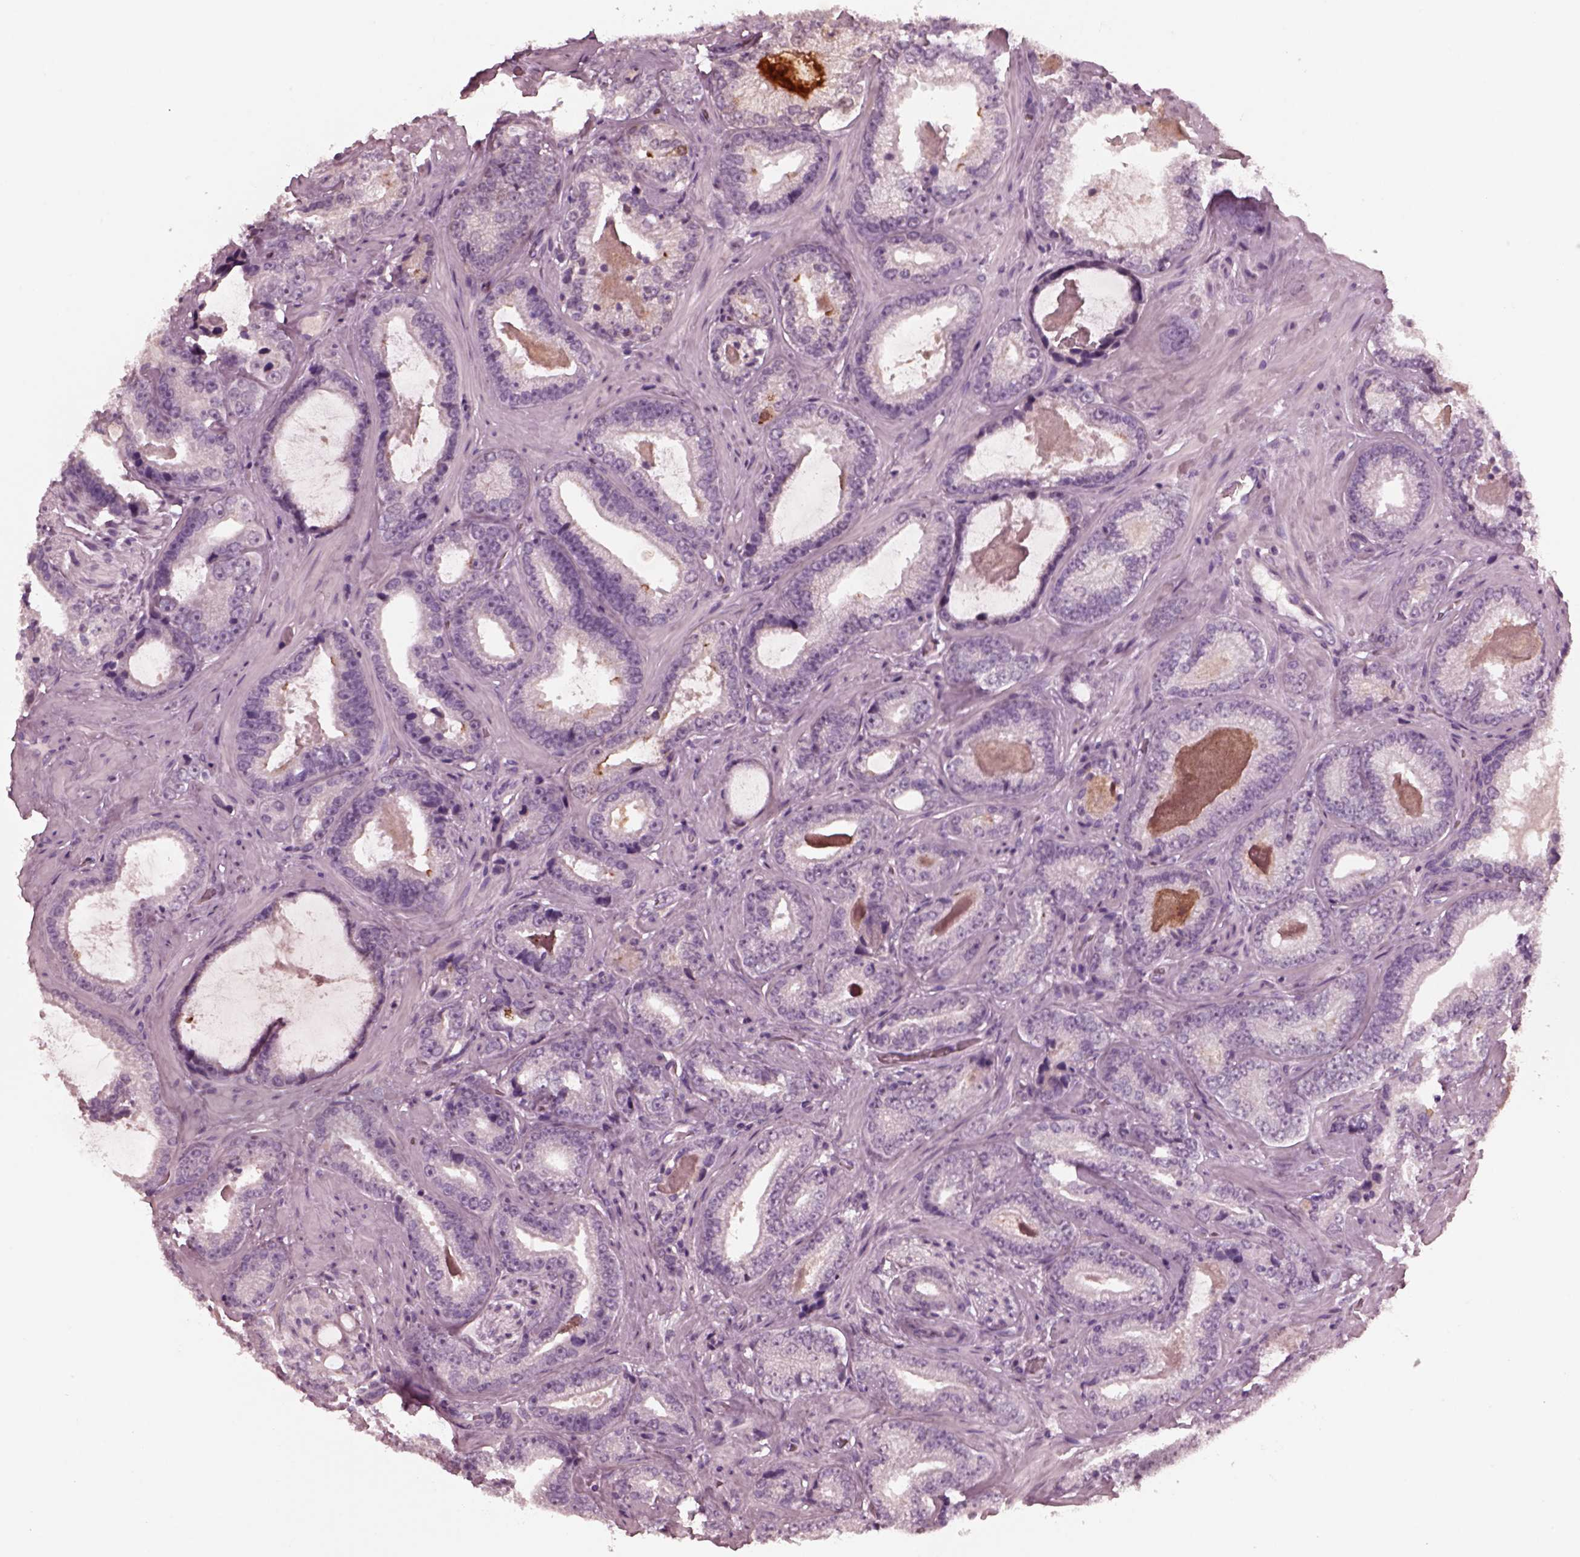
{"staining": {"intensity": "negative", "quantity": "none", "location": "none"}, "tissue": "prostate cancer", "cell_type": "Tumor cells", "image_type": "cancer", "snomed": [{"axis": "morphology", "description": "Adenocarcinoma, Low grade"}, {"axis": "topography", "description": "Prostate"}], "caption": "This is an immunohistochemistry (IHC) image of human adenocarcinoma (low-grade) (prostate). There is no expression in tumor cells.", "gene": "CGA", "patient": {"sex": "male", "age": 61}}